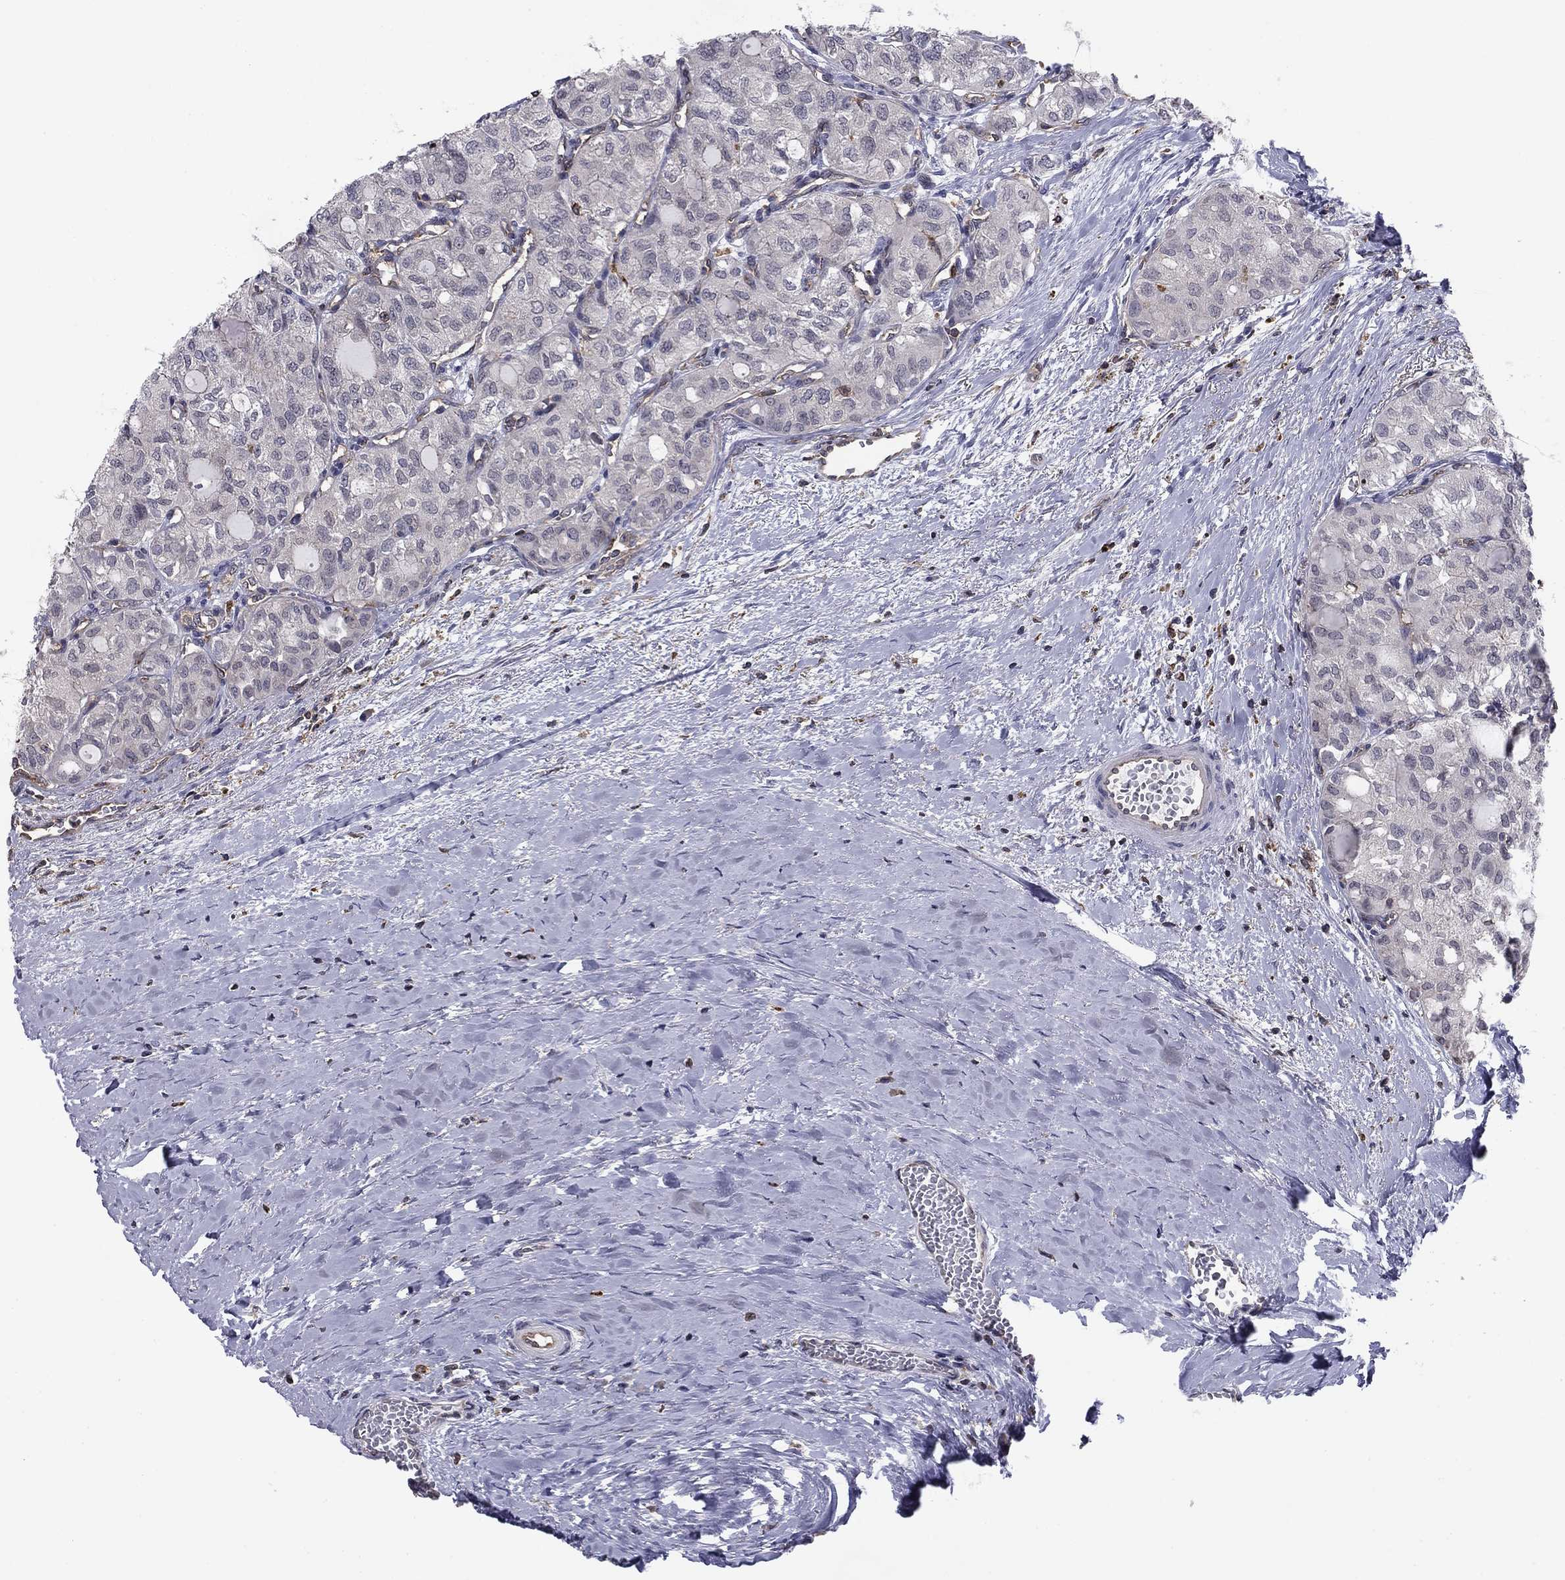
{"staining": {"intensity": "negative", "quantity": "none", "location": "none"}, "tissue": "thyroid cancer", "cell_type": "Tumor cells", "image_type": "cancer", "snomed": [{"axis": "morphology", "description": "Follicular adenoma carcinoma, NOS"}, {"axis": "topography", "description": "Thyroid gland"}], "caption": "Tumor cells show no significant protein positivity in thyroid cancer (follicular adenoma carcinoma). (IHC, brightfield microscopy, high magnification).", "gene": "PLCB2", "patient": {"sex": "male", "age": 75}}